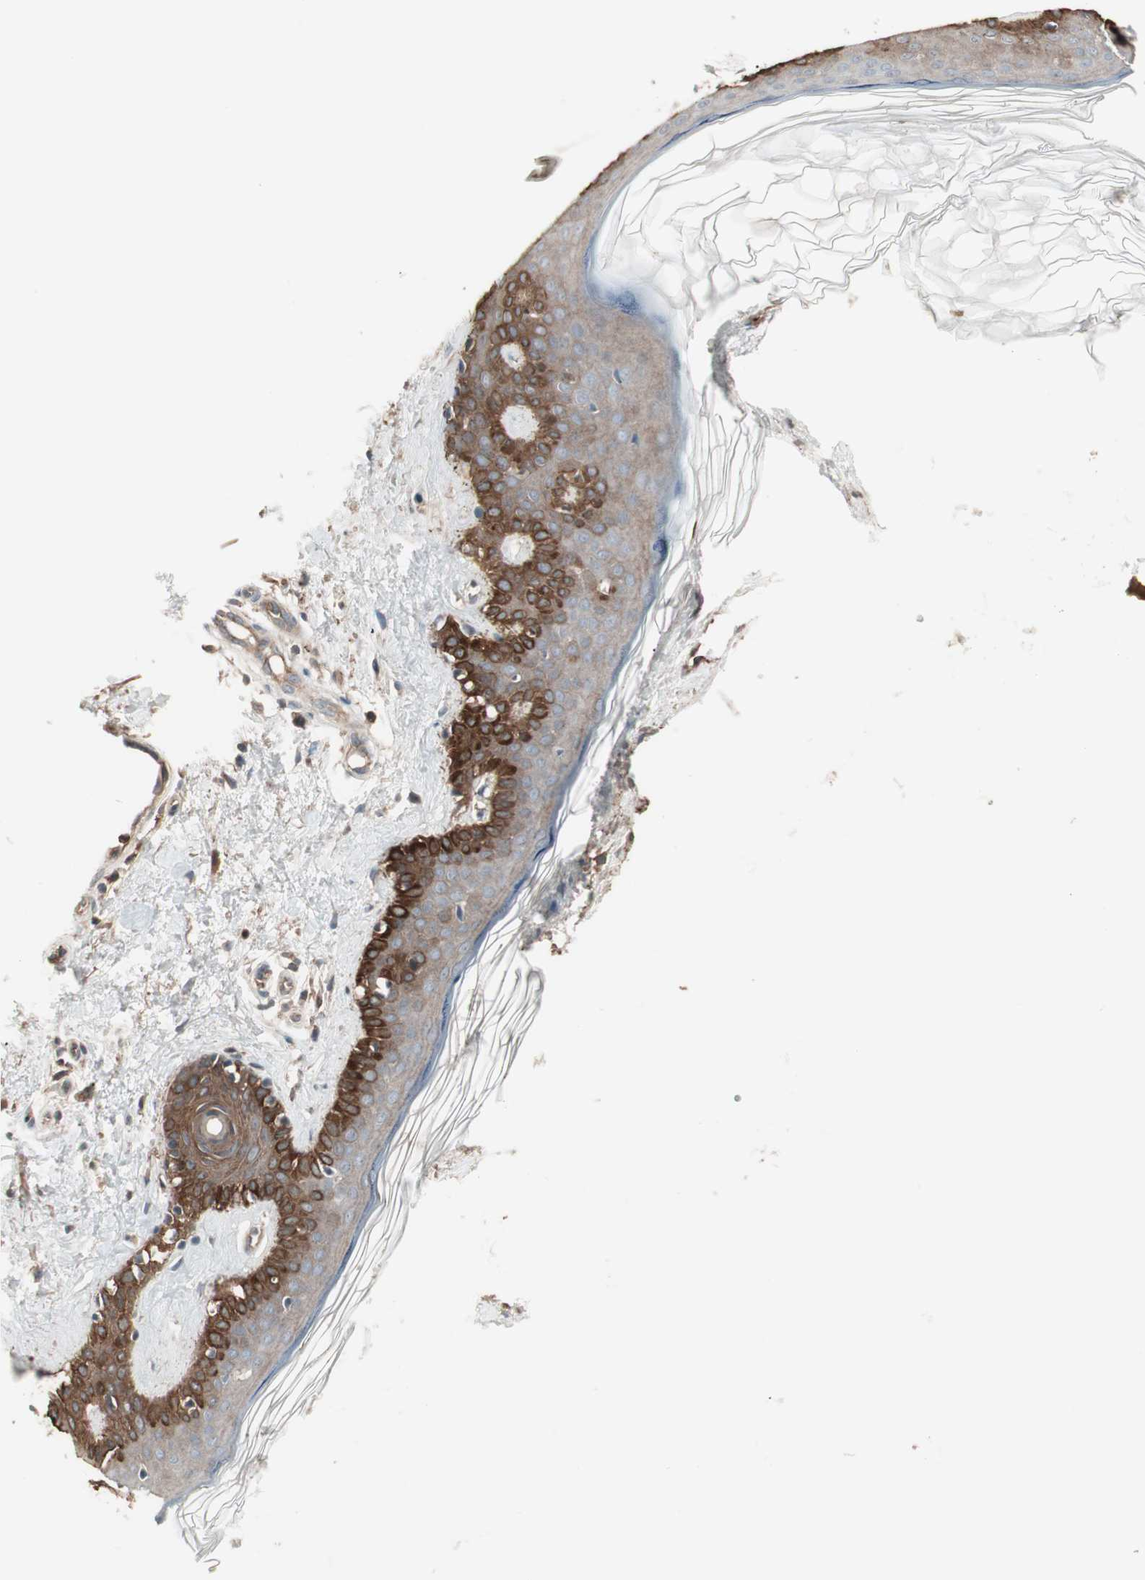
{"staining": {"intensity": "weak", "quantity": ">75%", "location": "cytoplasmic/membranous"}, "tissue": "skin", "cell_type": "Fibroblasts", "image_type": "normal", "snomed": [{"axis": "morphology", "description": "Normal tissue, NOS"}, {"axis": "topography", "description": "Skin"}], "caption": "A photomicrograph of skin stained for a protein reveals weak cytoplasmic/membranous brown staining in fibroblasts. (DAB IHC with brightfield microscopy, high magnification).", "gene": "TFPI", "patient": {"sex": "male", "age": 67}}